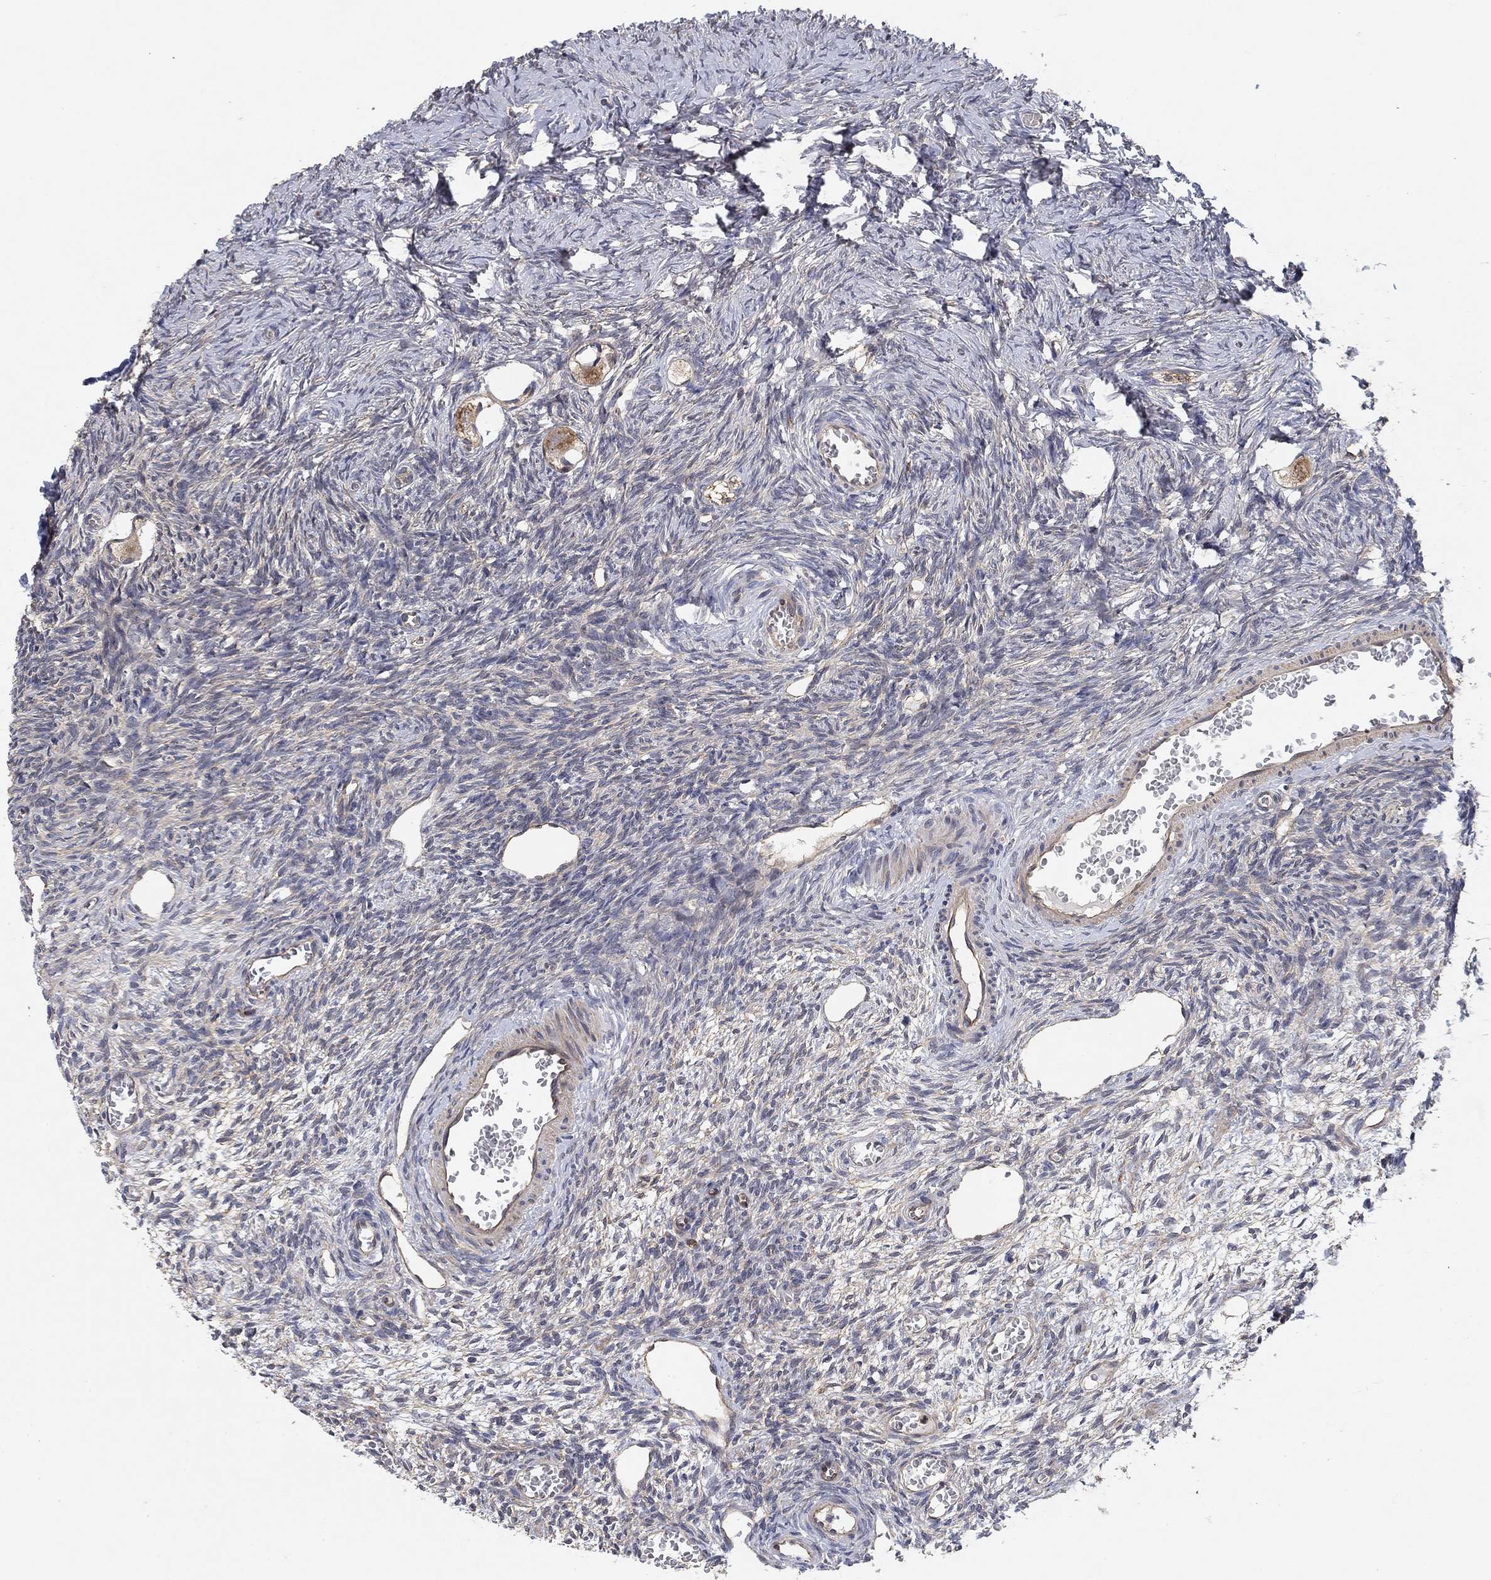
{"staining": {"intensity": "moderate", "quantity": ">75%", "location": "cytoplasmic/membranous"}, "tissue": "ovary", "cell_type": "Follicle cells", "image_type": "normal", "snomed": [{"axis": "morphology", "description": "Normal tissue, NOS"}, {"axis": "topography", "description": "Ovary"}], "caption": "Ovary stained with DAB immunohistochemistry (IHC) demonstrates medium levels of moderate cytoplasmic/membranous positivity in about >75% of follicle cells. (DAB = brown stain, brightfield microscopy at high magnification).", "gene": "MCUR1", "patient": {"sex": "female", "age": 27}}